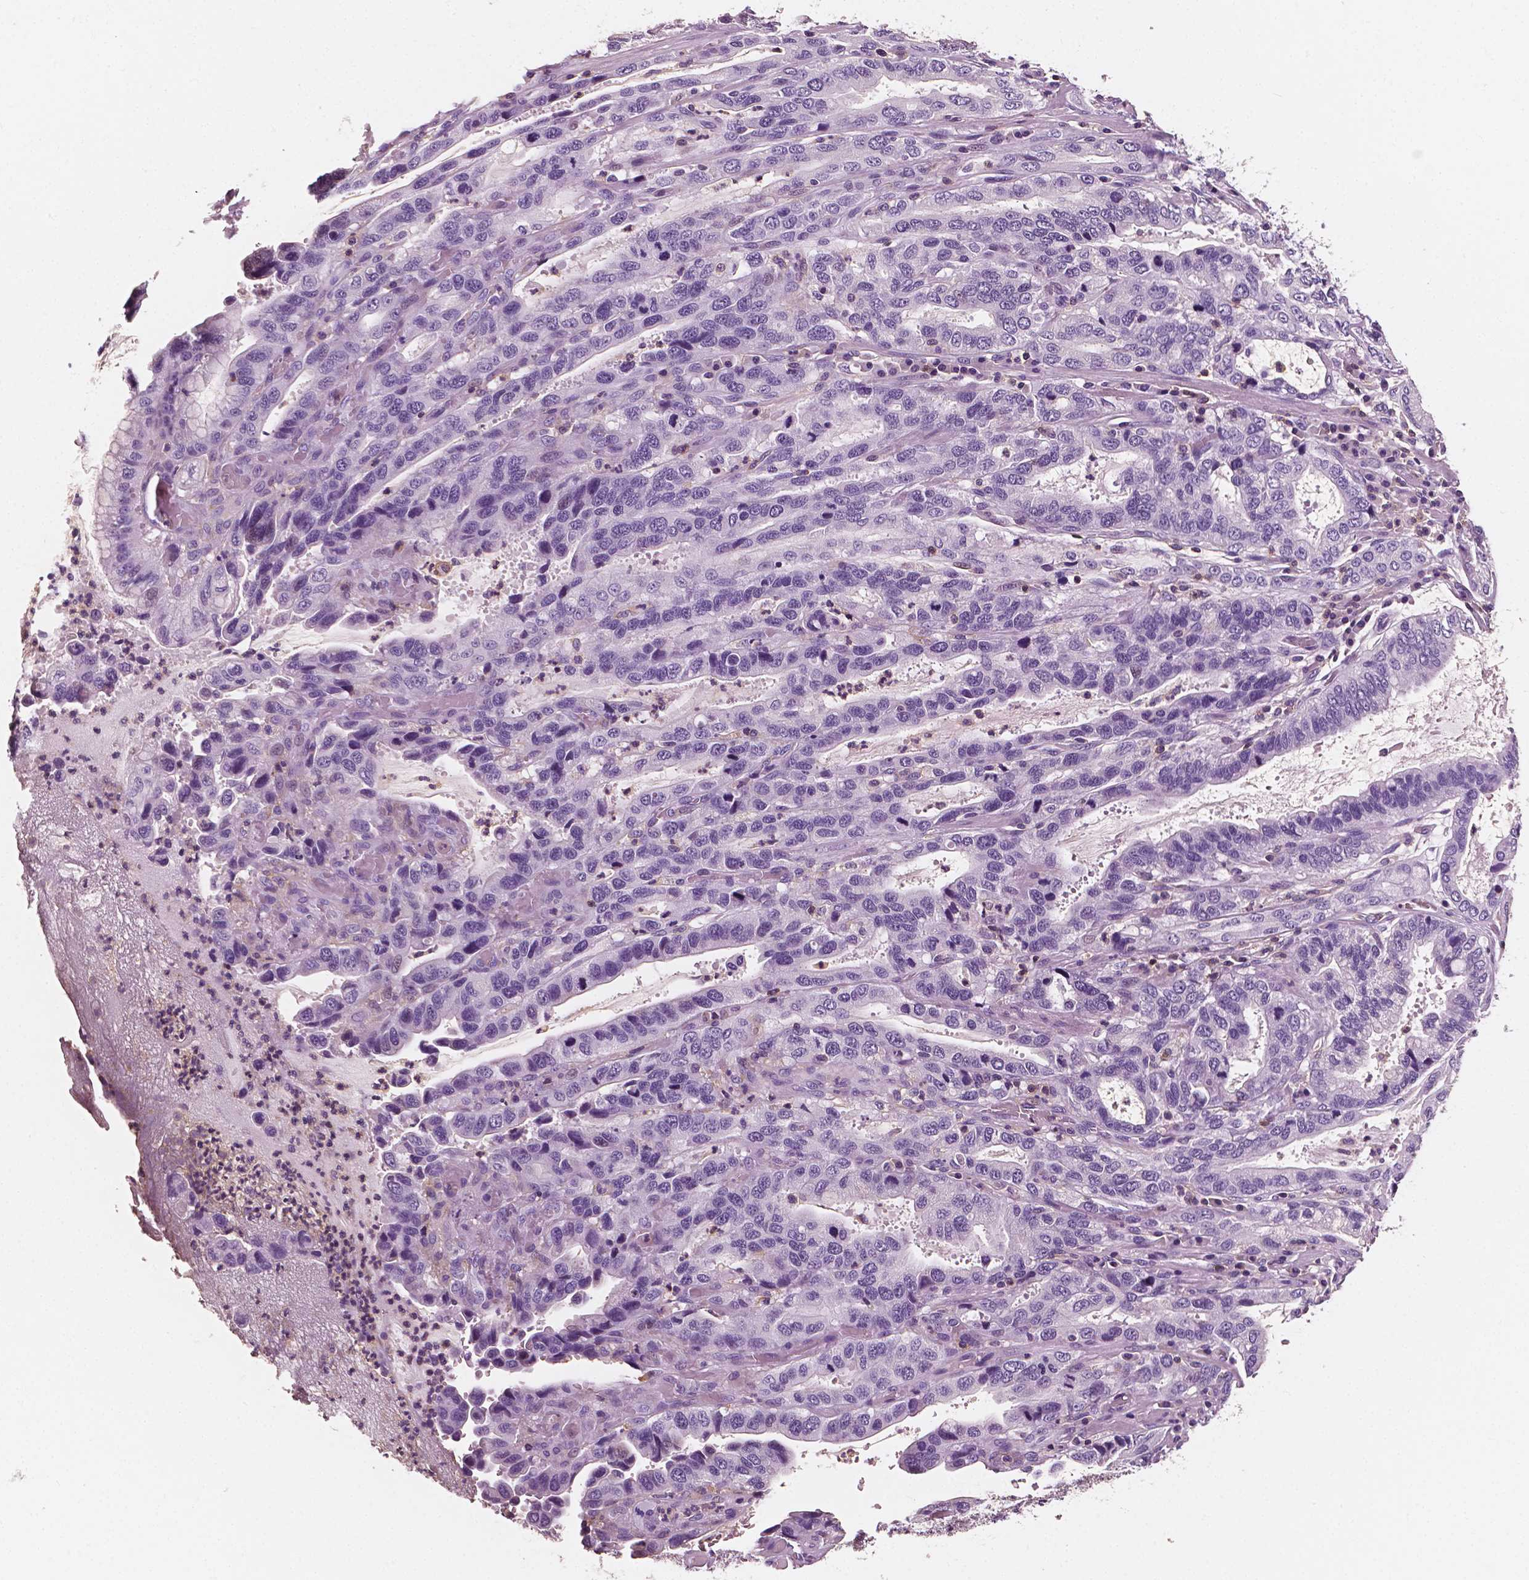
{"staining": {"intensity": "negative", "quantity": "none", "location": "none"}, "tissue": "stomach cancer", "cell_type": "Tumor cells", "image_type": "cancer", "snomed": [{"axis": "morphology", "description": "Adenocarcinoma, NOS"}, {"axis": "topography", "description": "Stomach, lower"}], "caption": "Photomicrograph shows no protein expression in tumor cells of stomach adenocarcinoma tissue.", "gene": "PTPRC", "patient": {"sex": "female", "age": 76}}